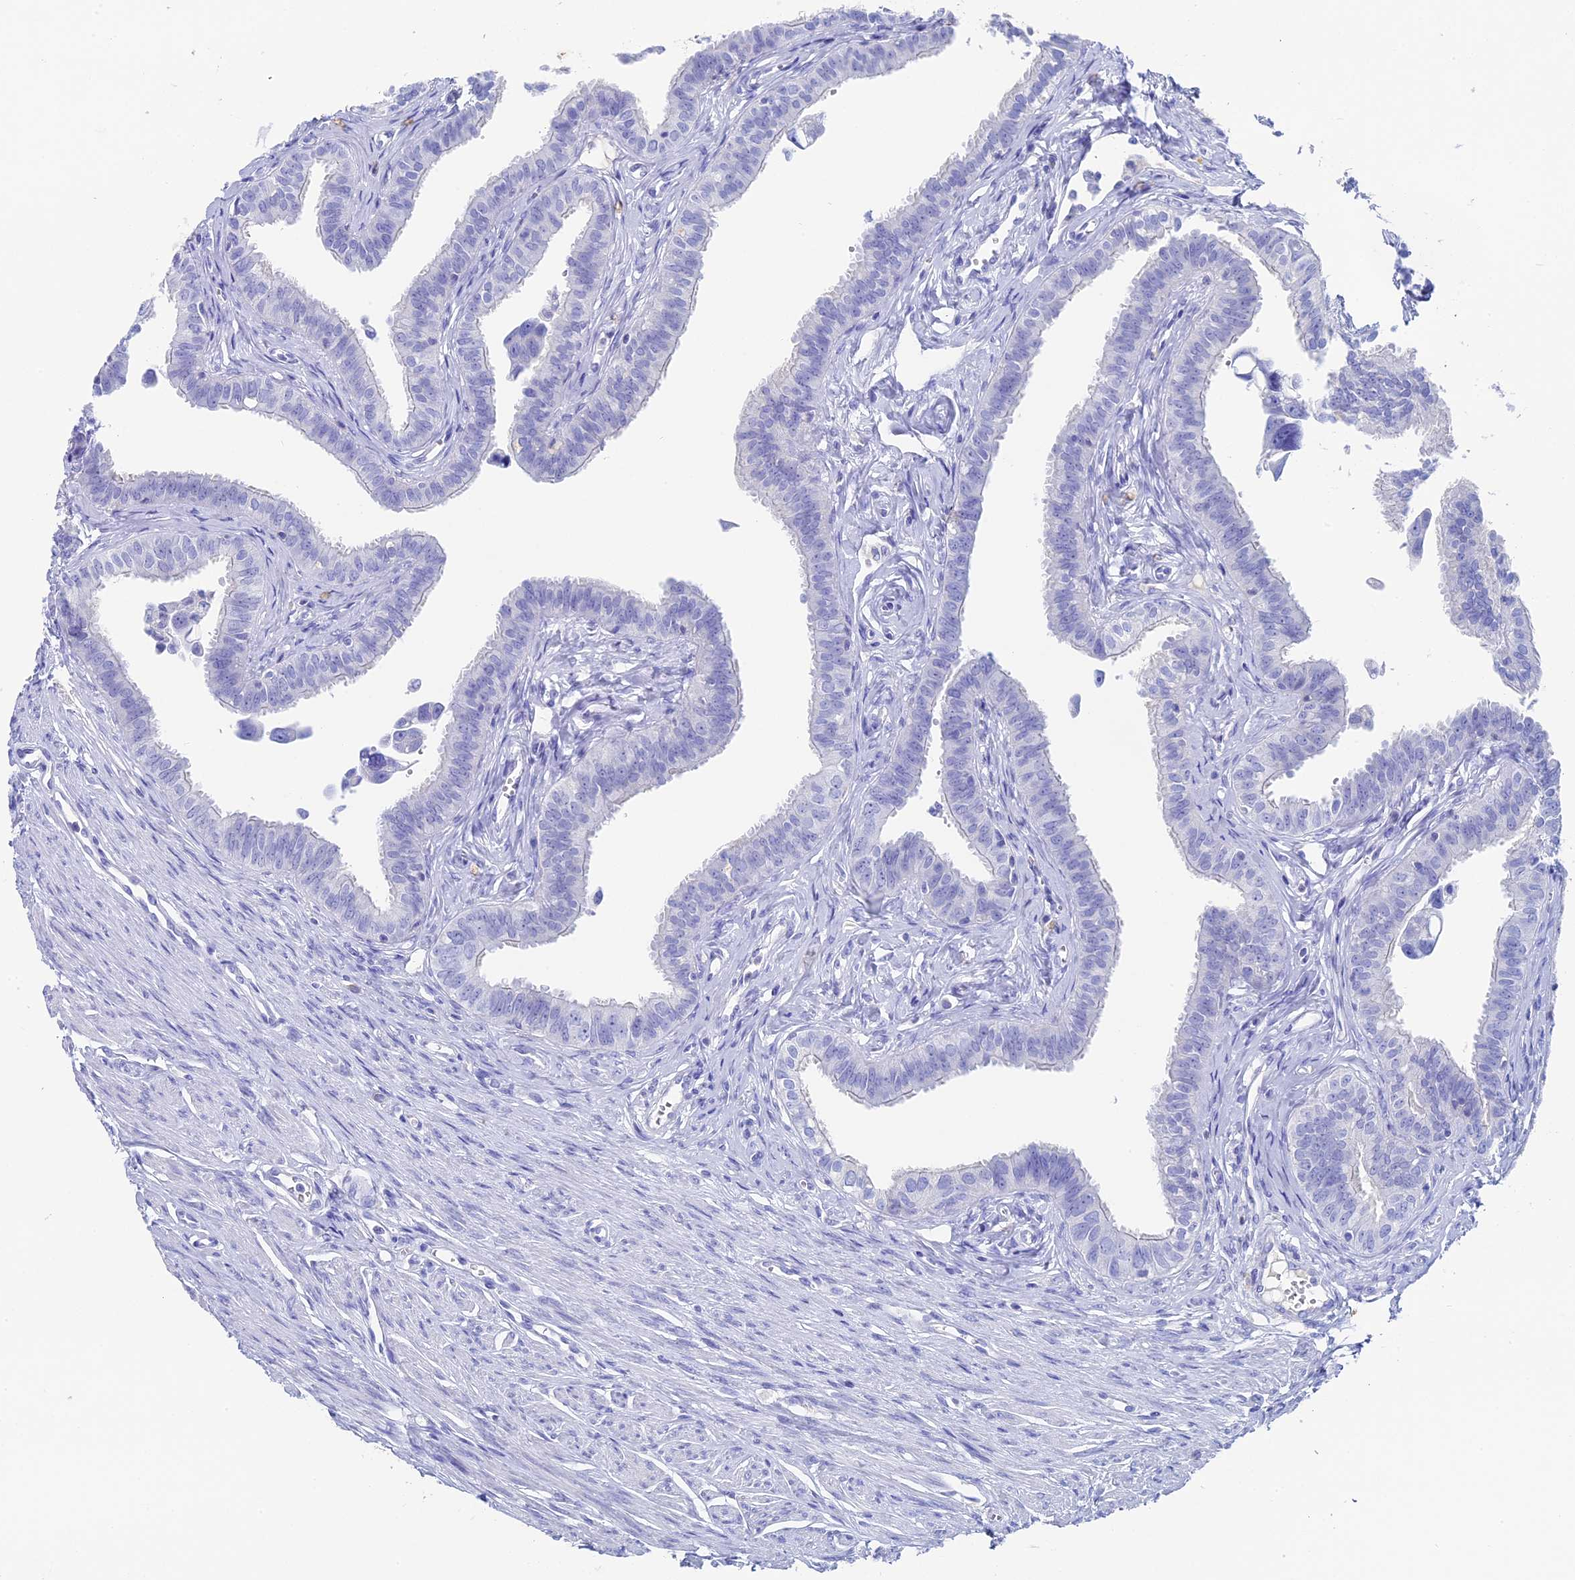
{"staining": {"intensity": "negative", "quantity": "none", "location": "none"}, "tissue": "fallopian tube", "cell_type": "Glandular cells", "image_type": "normal", "snomed": [{"axis": "morphology", "description": "Normal tissue, NOS"}, {"axis": "morphology", "description": "Carcinoma, NOS"}, {"axis": "topography", "description": "Fallopian tube"}, {"axis": "topography", "description": "Ovary"}], "caption": "Immunohistochemical staining of normal fallopian tube shows no significant positivity in glandular cells. (Stains: DAB IHC with hematoxylin counter stain, Microscopy: brightfield microscopy at high magnification).", "gene": "UNC119", "patient": {"sex": "female", "age": 59}}